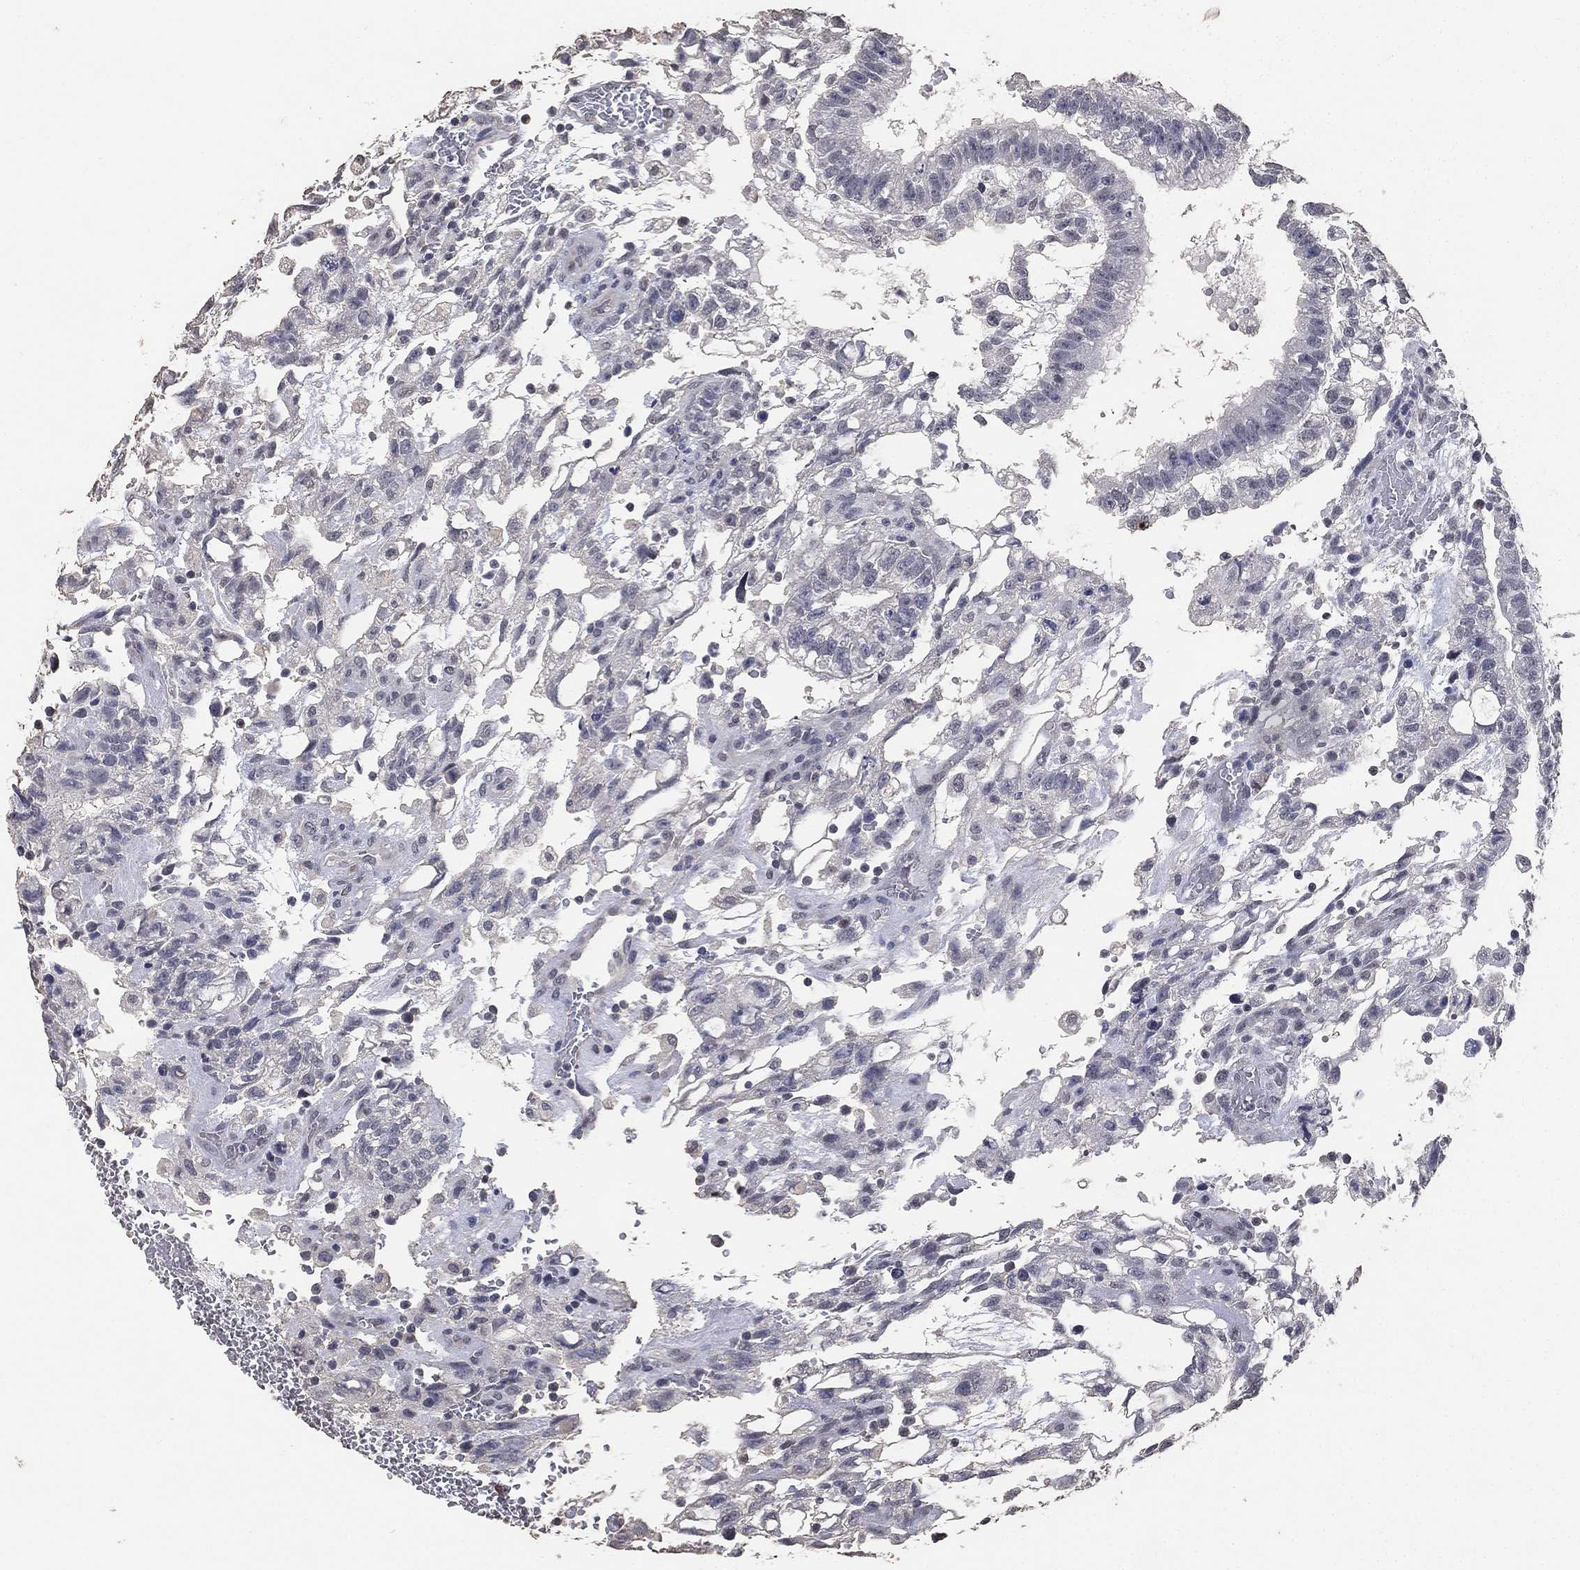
{"staining": {"intensity": "negative", "quantity": "none", "location": "none"}, "tissue": "testis cancer", "cell_type": "Tumor cells", "image_type": "cancer", "snomed": [{"axis": "morphology", "description": "Carcinoma, Embryonal, NOS"}, {"axis": "topography", "description": "Testis"}], "caption": "IHC of human testis cancer (embryonal carcinoma) shows no staining in tumor cells.", "gene": "DSG1", "patient": {"sex": "male", "age": 32}}